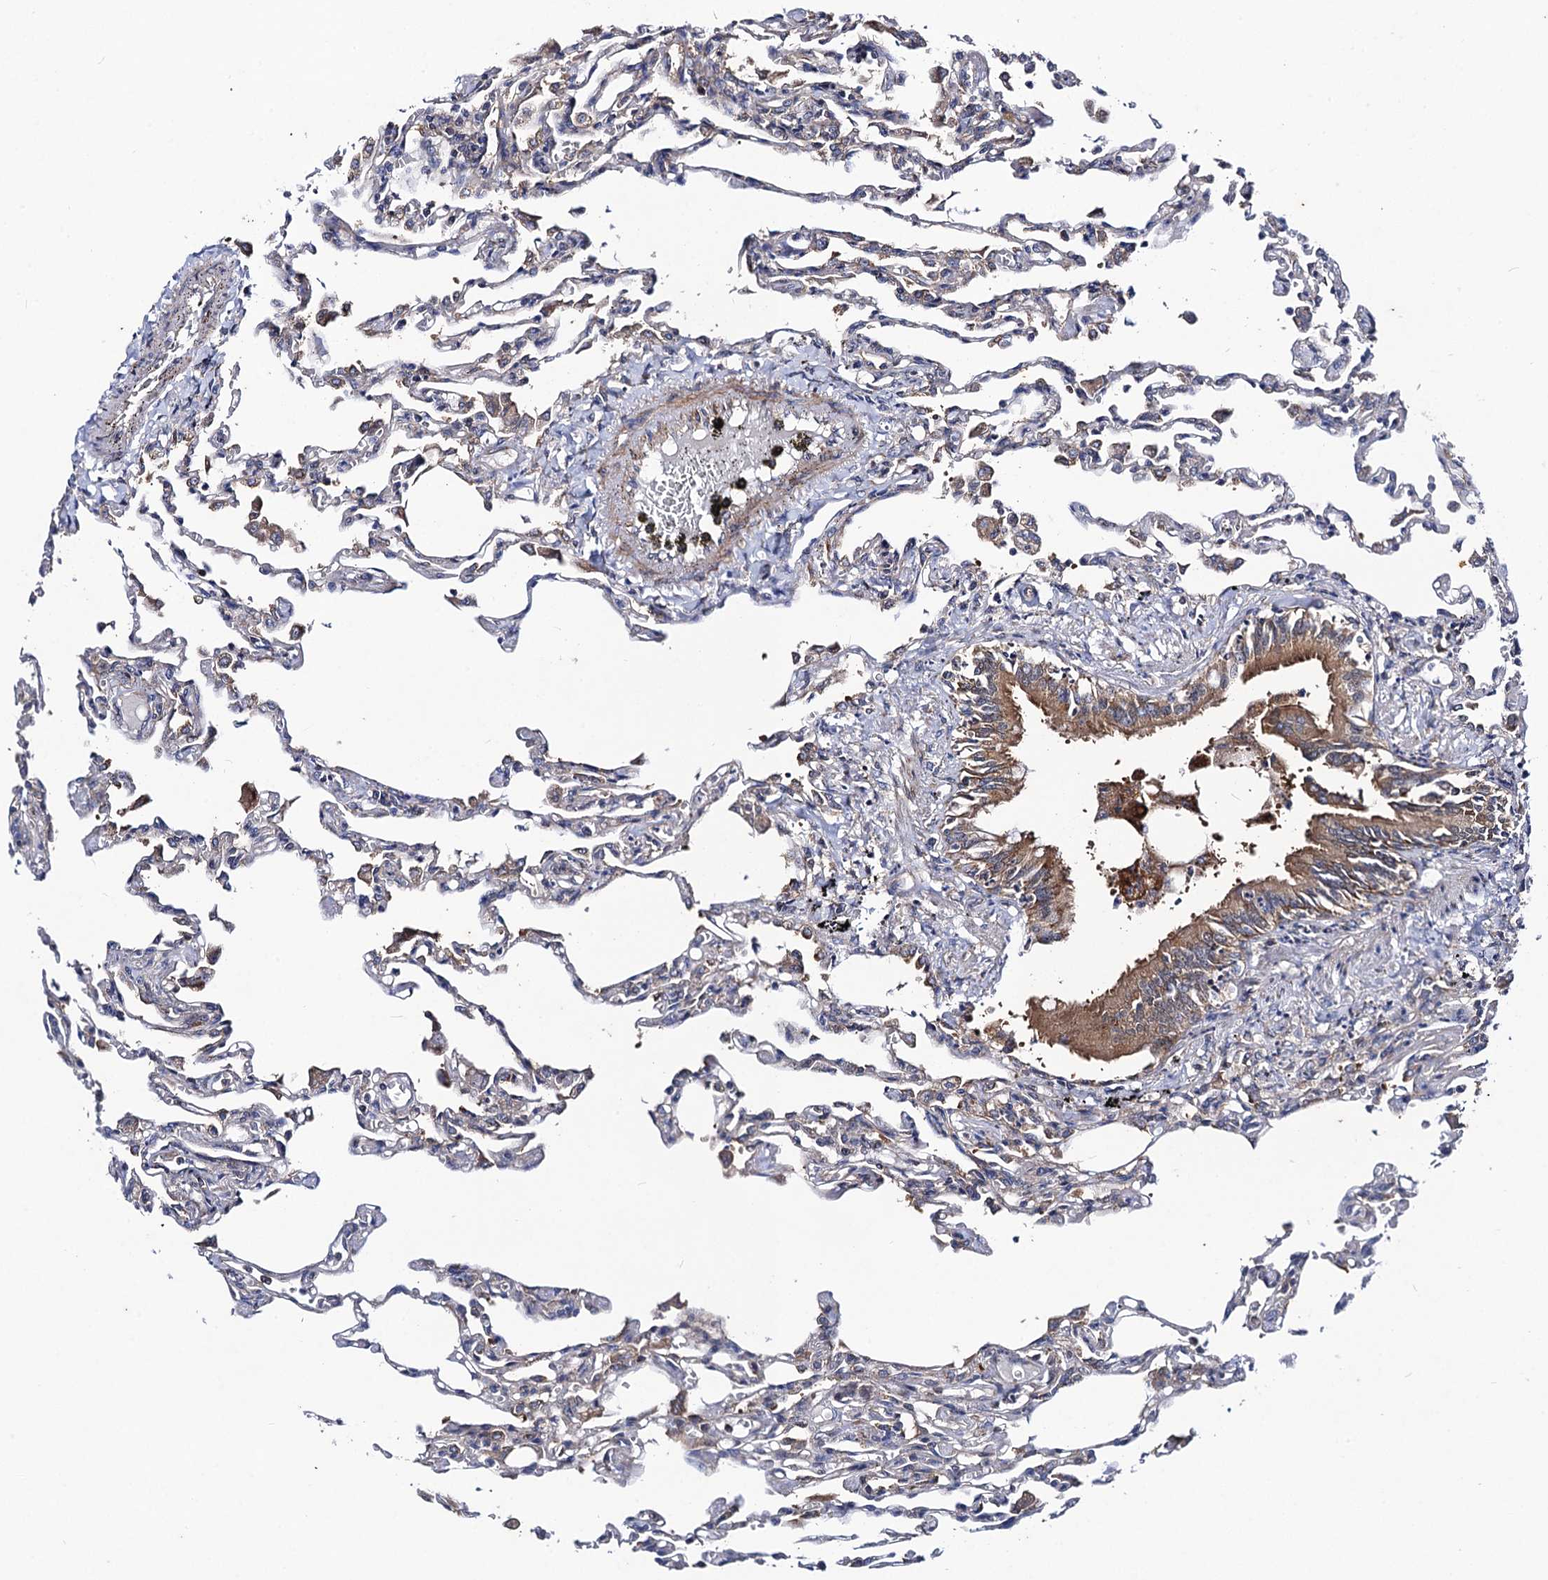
{"staining": {"intensity": "weak", "quantity": "25%-75%", "location": "cytoplasmic/membranous"}, "tissue": "lung", "cell_type": "Alveolar cells", "image_type": "normal", "snomed": [{"axis": "morphology", "description": "Normal tissue, NOS"}, {"axis": "topography", "description": "Bronchus"}, {"axis": "topography", "description": "Lung"}], "caption": "Immunohistochemistry (IHC) staining of normal lung, which exhibits low levels of weak cytoplasmic/membranous positivity in about 25%-75% of alveolar cells indicating weak cytoplasmic/membranous protein positivity. The staining was performed using DAB (brown) for protein detection and nuclei were counterstained in hematoxylin (blue).", "gene": "DYDC1", "patient": {"sex": "female", "age": 49}}